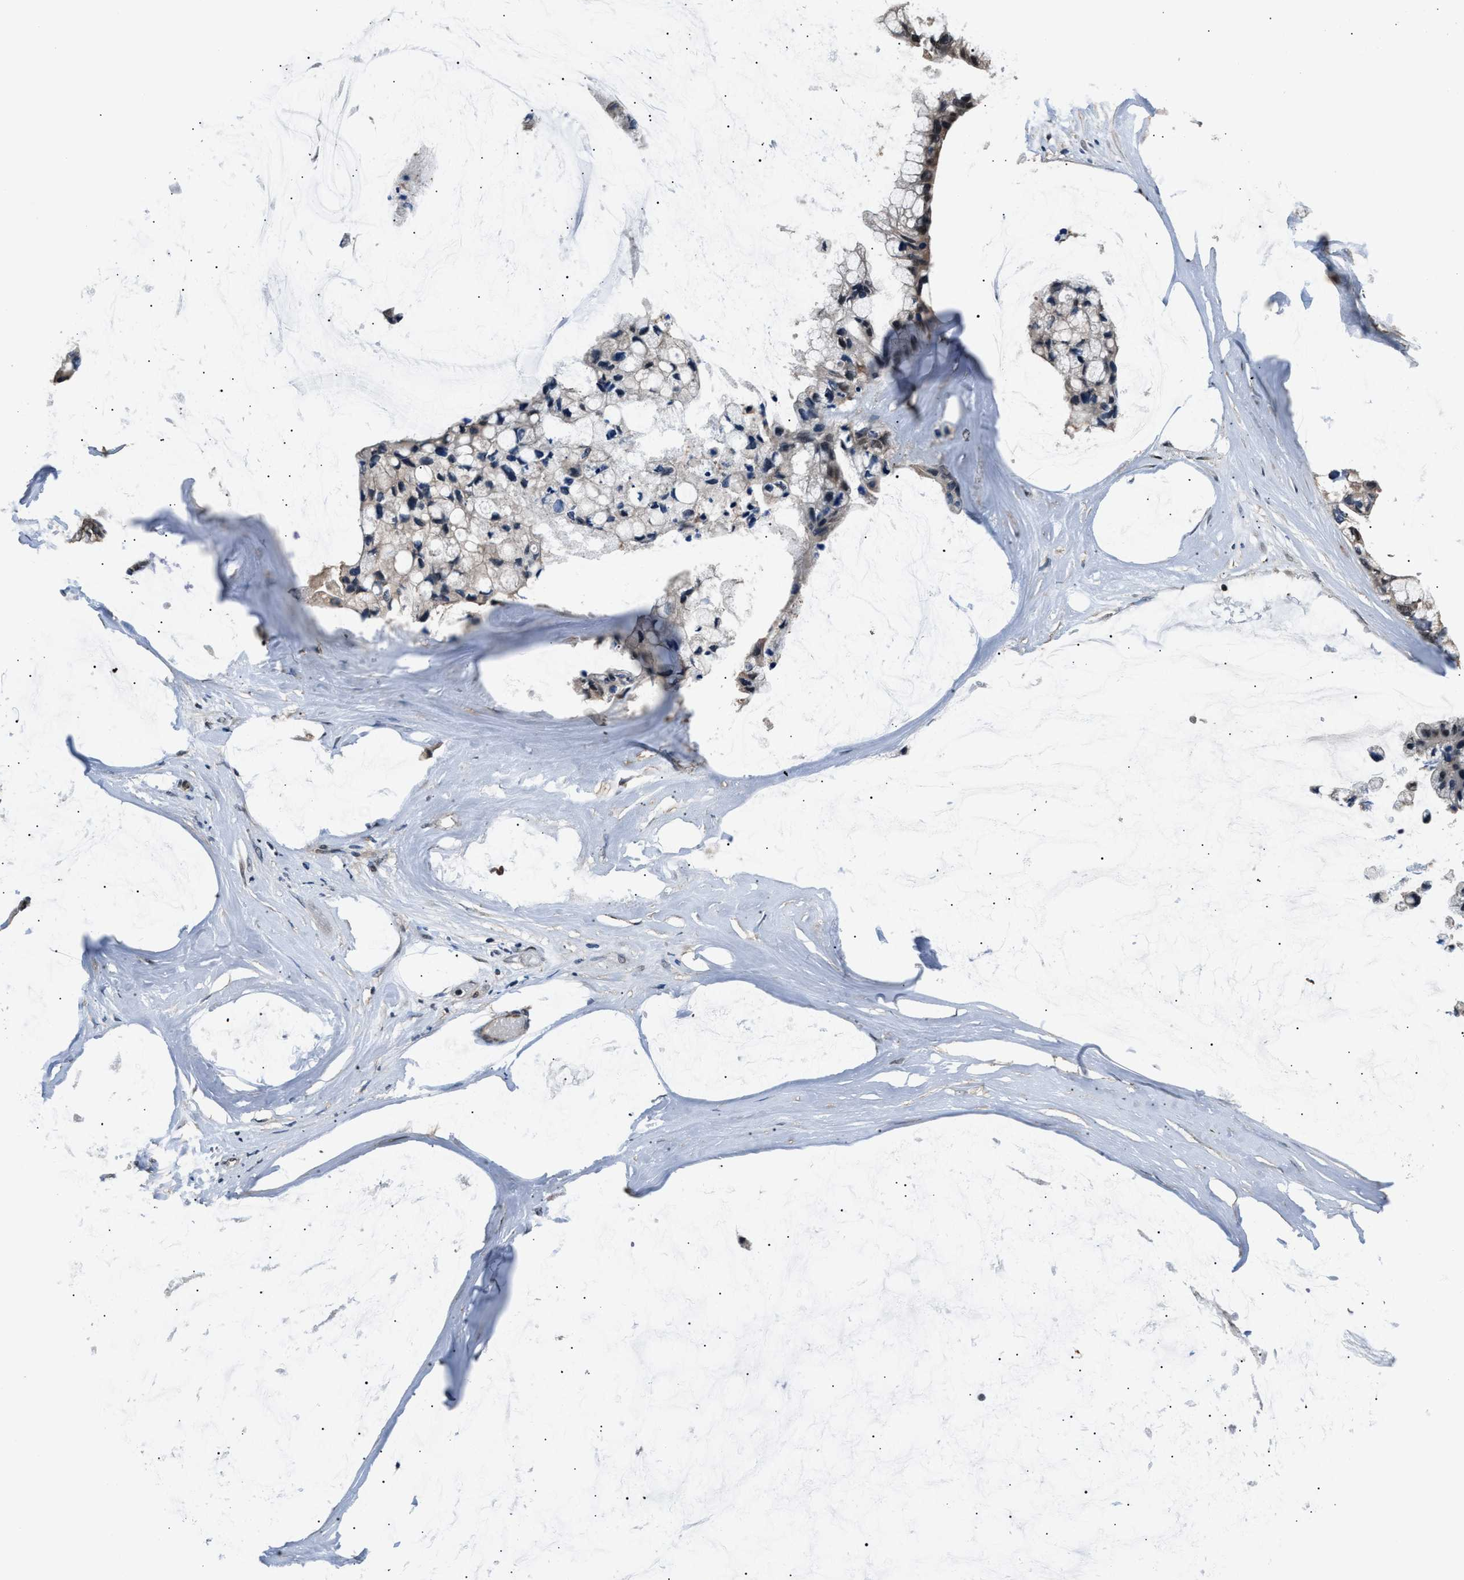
{"staining": {"intensity": "weak", "quantity": "<25%", "location": "nuclear"}, "tissue": "ovarian cancer", "cell_type": "Tumor cells", "image_type": "cancer", "snomed": [{"axis": "morphology", "description": "Cystadenocarcinoma, mucinous, NOS"}, {"axis": "topography", "description": "Ovary"}], "caption": "Immunohistochemistry of ovarian cancer displays no expression in tumor cells. Brightfield microscopy of IHC stained with DAB (3,3'-diaminobenzidine) (brown) and hematoxylin (blue), captured at high magnification.", "gene": "DFFA", "patient": {"sex": "female", "age": 39}}